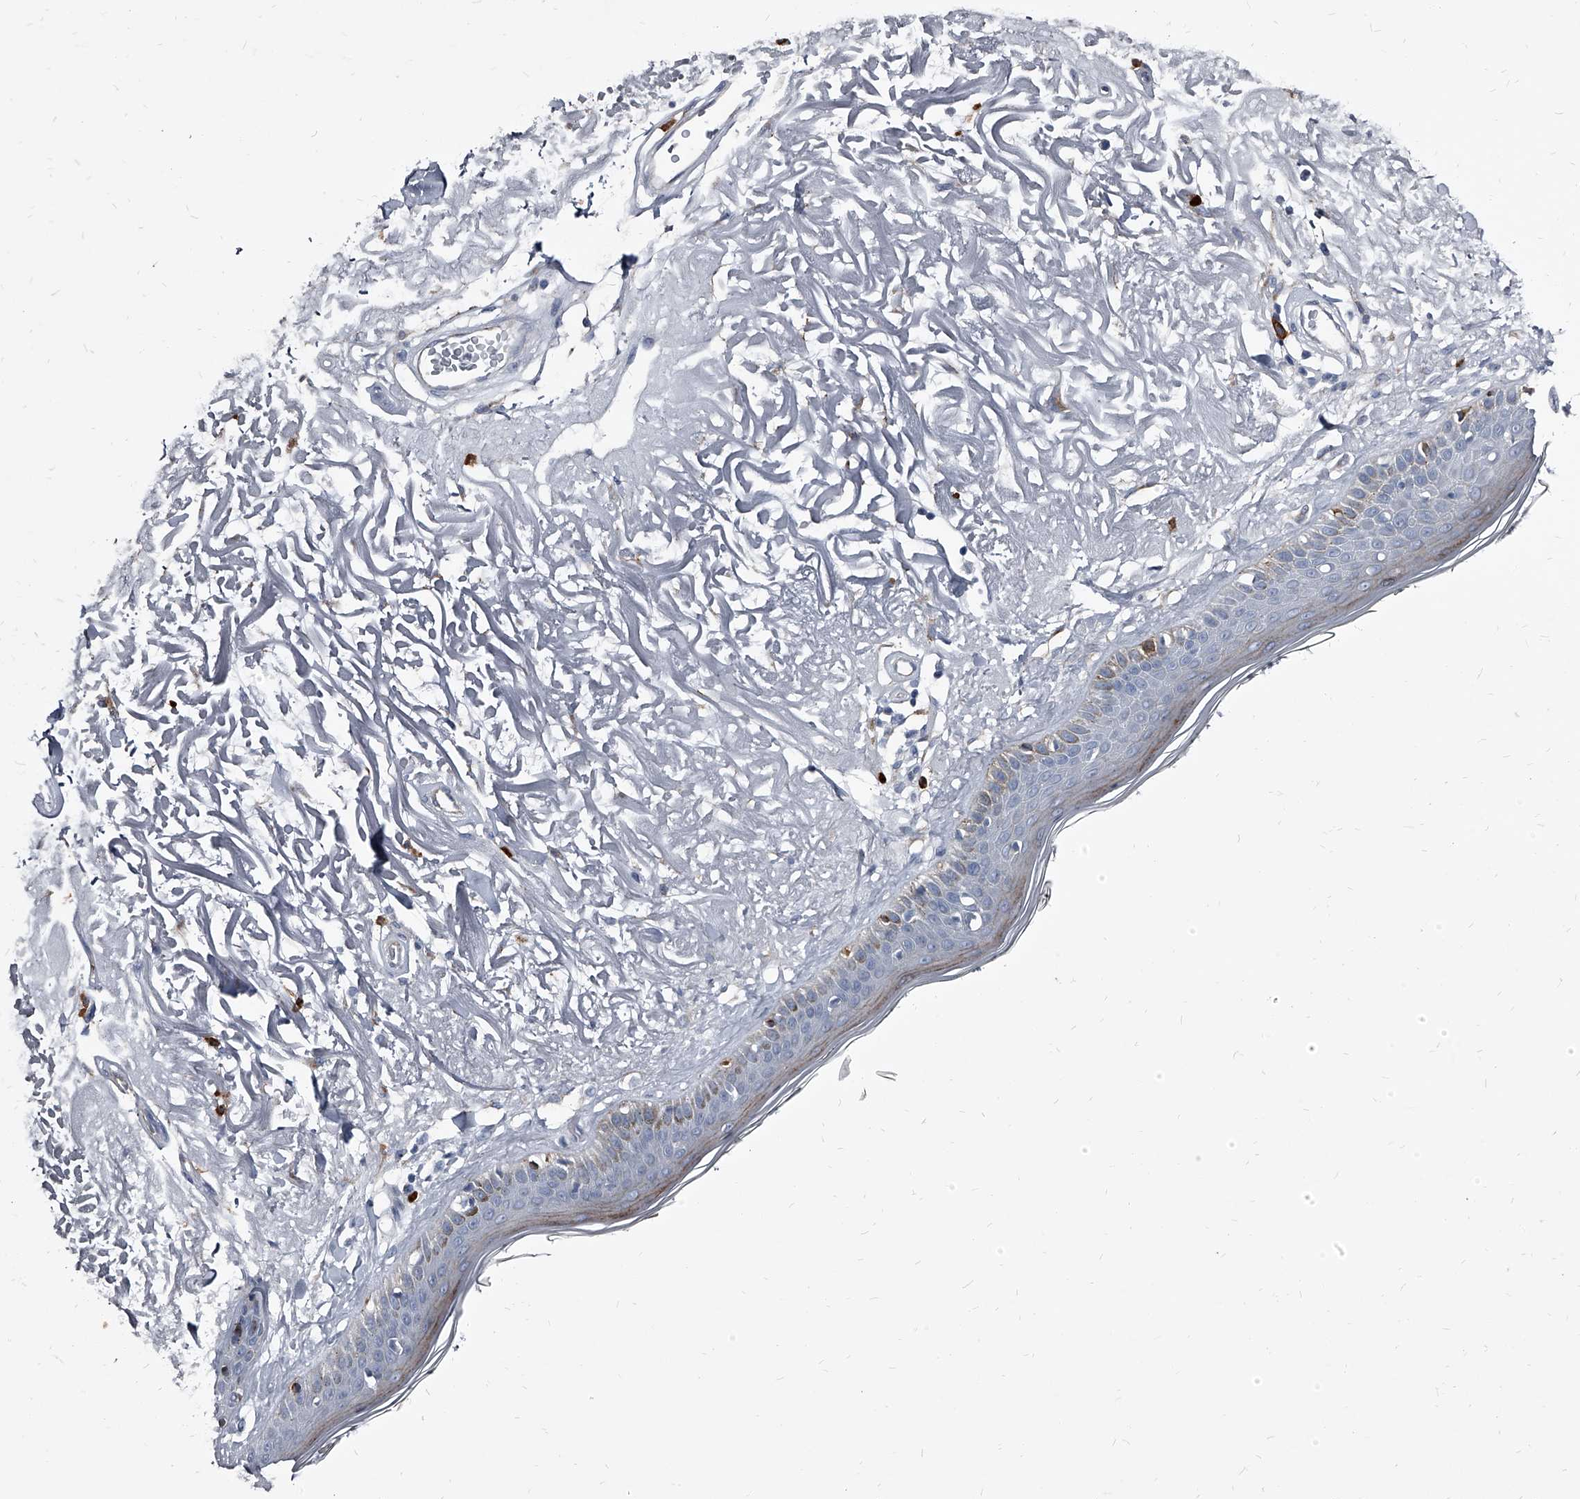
{"staining": {"intensity": "negative", "quantity": "none", "location": "none"}, "tissue": "skin", "cell_type": "Fibroblasts", "image_type": "normal", "snomed": [{"axis": "morphology", "description": "Normal tissue, NOS"}, {"axis": "topography", "description": "Skin"}, {"axis": "topography", "description": "Skeletal muscle"}], "caption": "The IHC image has no significant staining in fibroblasts of skin.", "gene": "PGLYRP3", "patient": {"sex": "male", "age": 83}}